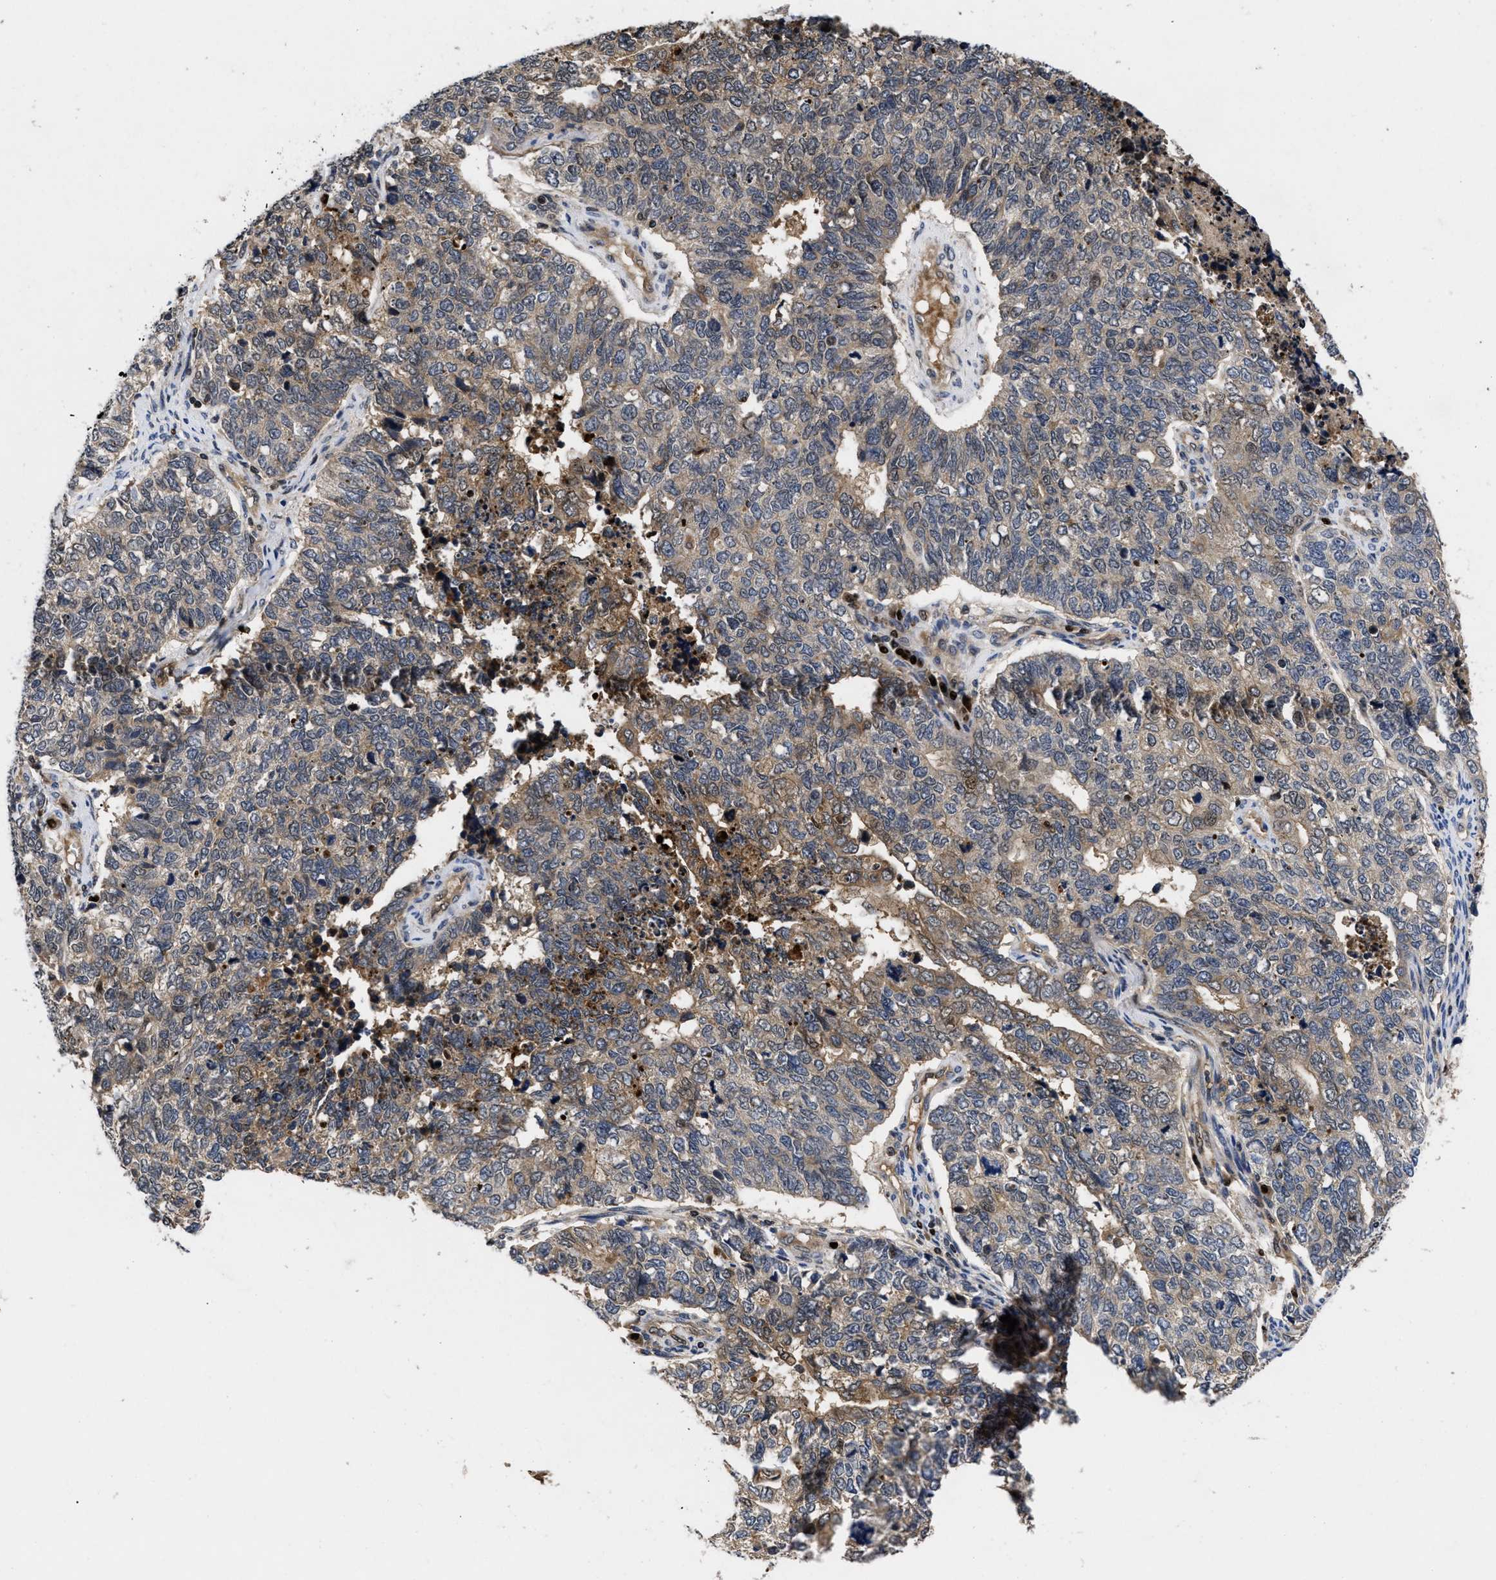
{"staining": {"intensity": "weak", "quantity": "25%-75%", "location": "cytoplasmic/membranous"}, "tissue": "cervical cancer", "cell_type": "Tumor cells", "image_type": "cancer", "snomed": [{"axis": "morphology", "description": "Squamous cell carcinoma, NOS"}, {"axis": "topography", "description": "Cervix"}], "caption": "Brown immunohistochemical staining in cervical squamous cell carcinoma reveals weak cytoplasmic/membranous staining in approximately 25%-75% of tumor cells.", "gene": "FAM200A", "patient": {"sex": "female", "age": 63}}